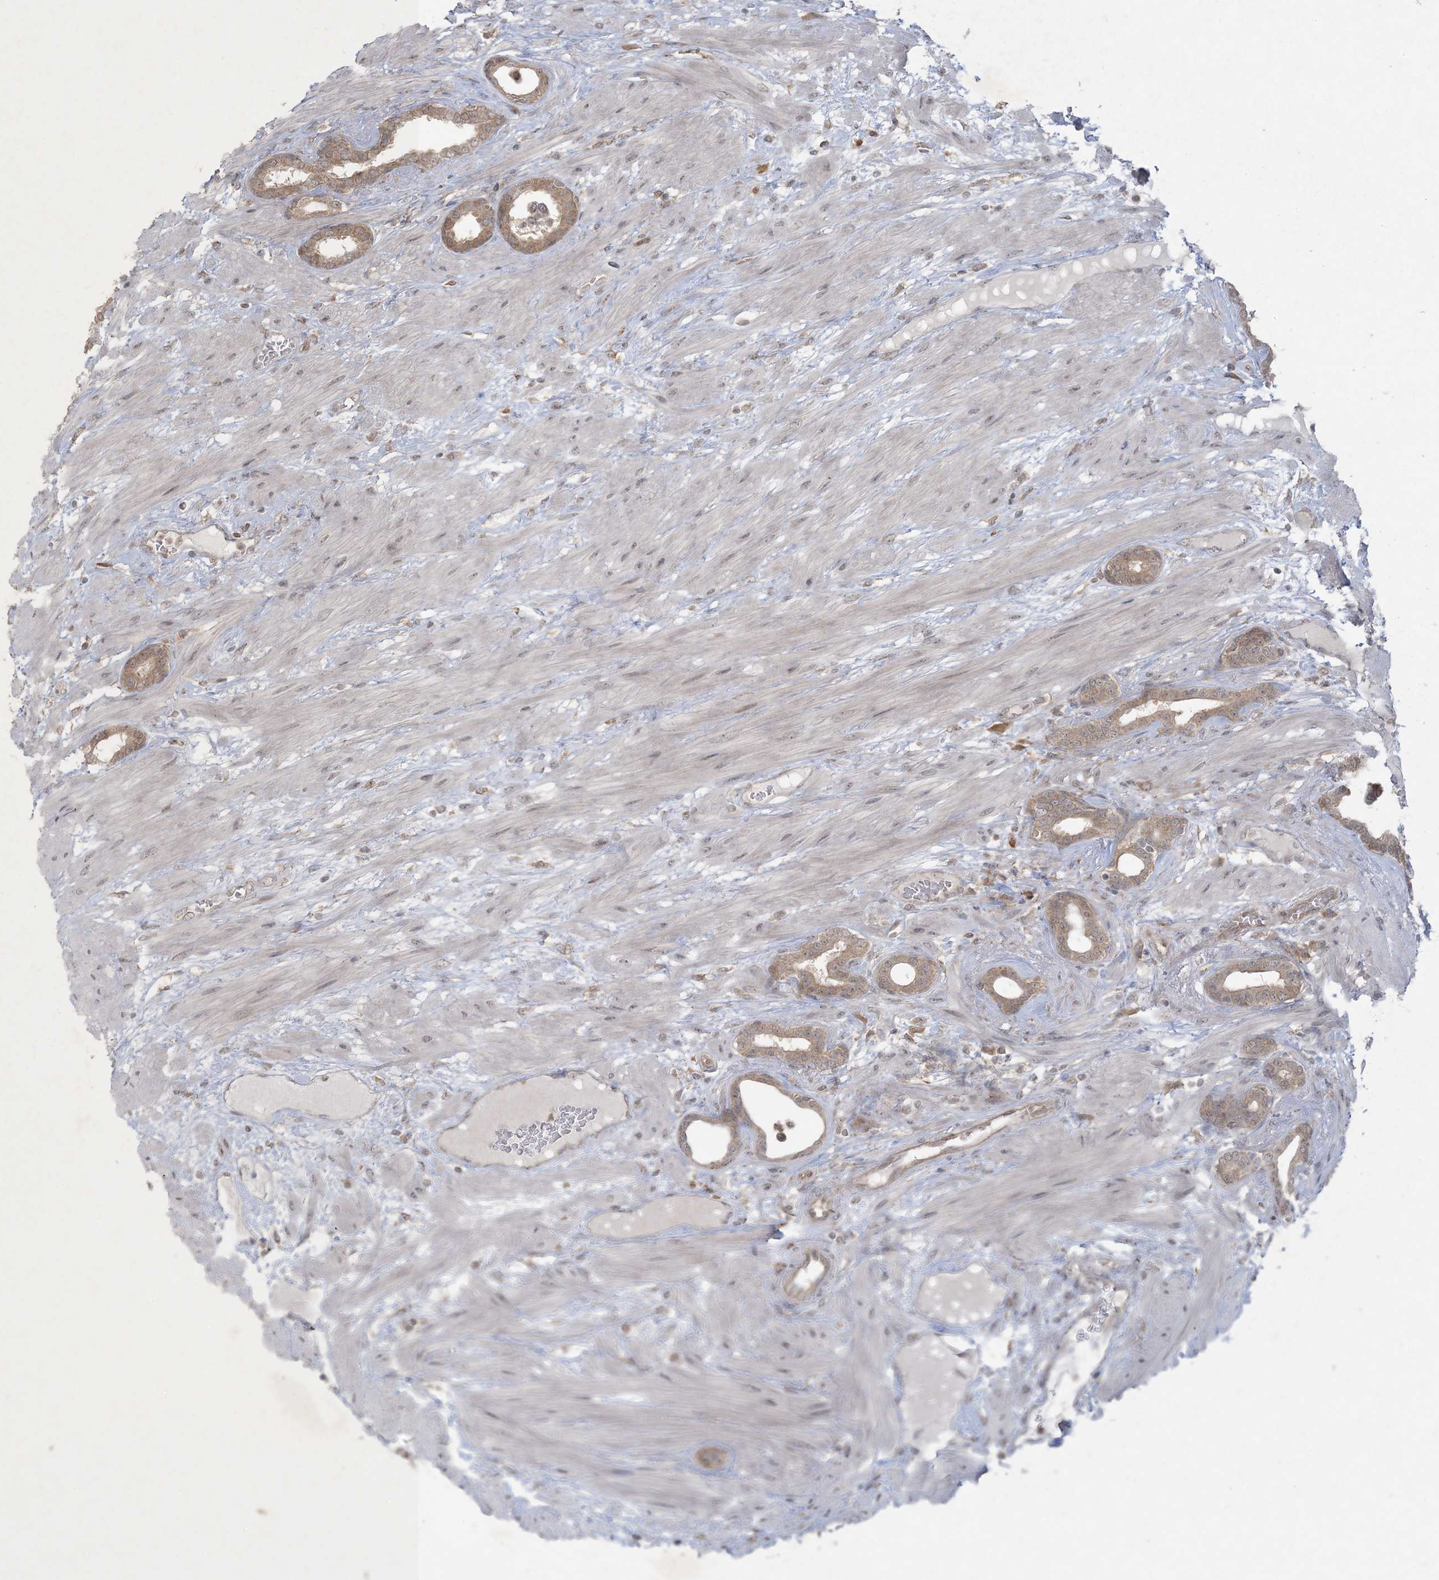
{"staining": {"intensity": "weak", "quantity": ">75%", "location": "cytoplasmic/membranous"}, "tissue": "prostate cancer", "cell_type": "Tumor cells", "image_type": "cancer", "snomed": [{"axis": "morphology", "description": "Adenocarcinoma, Low grade"}, {"axis": "topography", "description": "Prostate"}], "caption": "Weak cytoplasmic/membranous positivity is seen in about >75% of tumor cells in low-grade adenocarcinoma (prostate).", "gene": "NRBP2", "patient": {"sex": "male", "age": 60}}